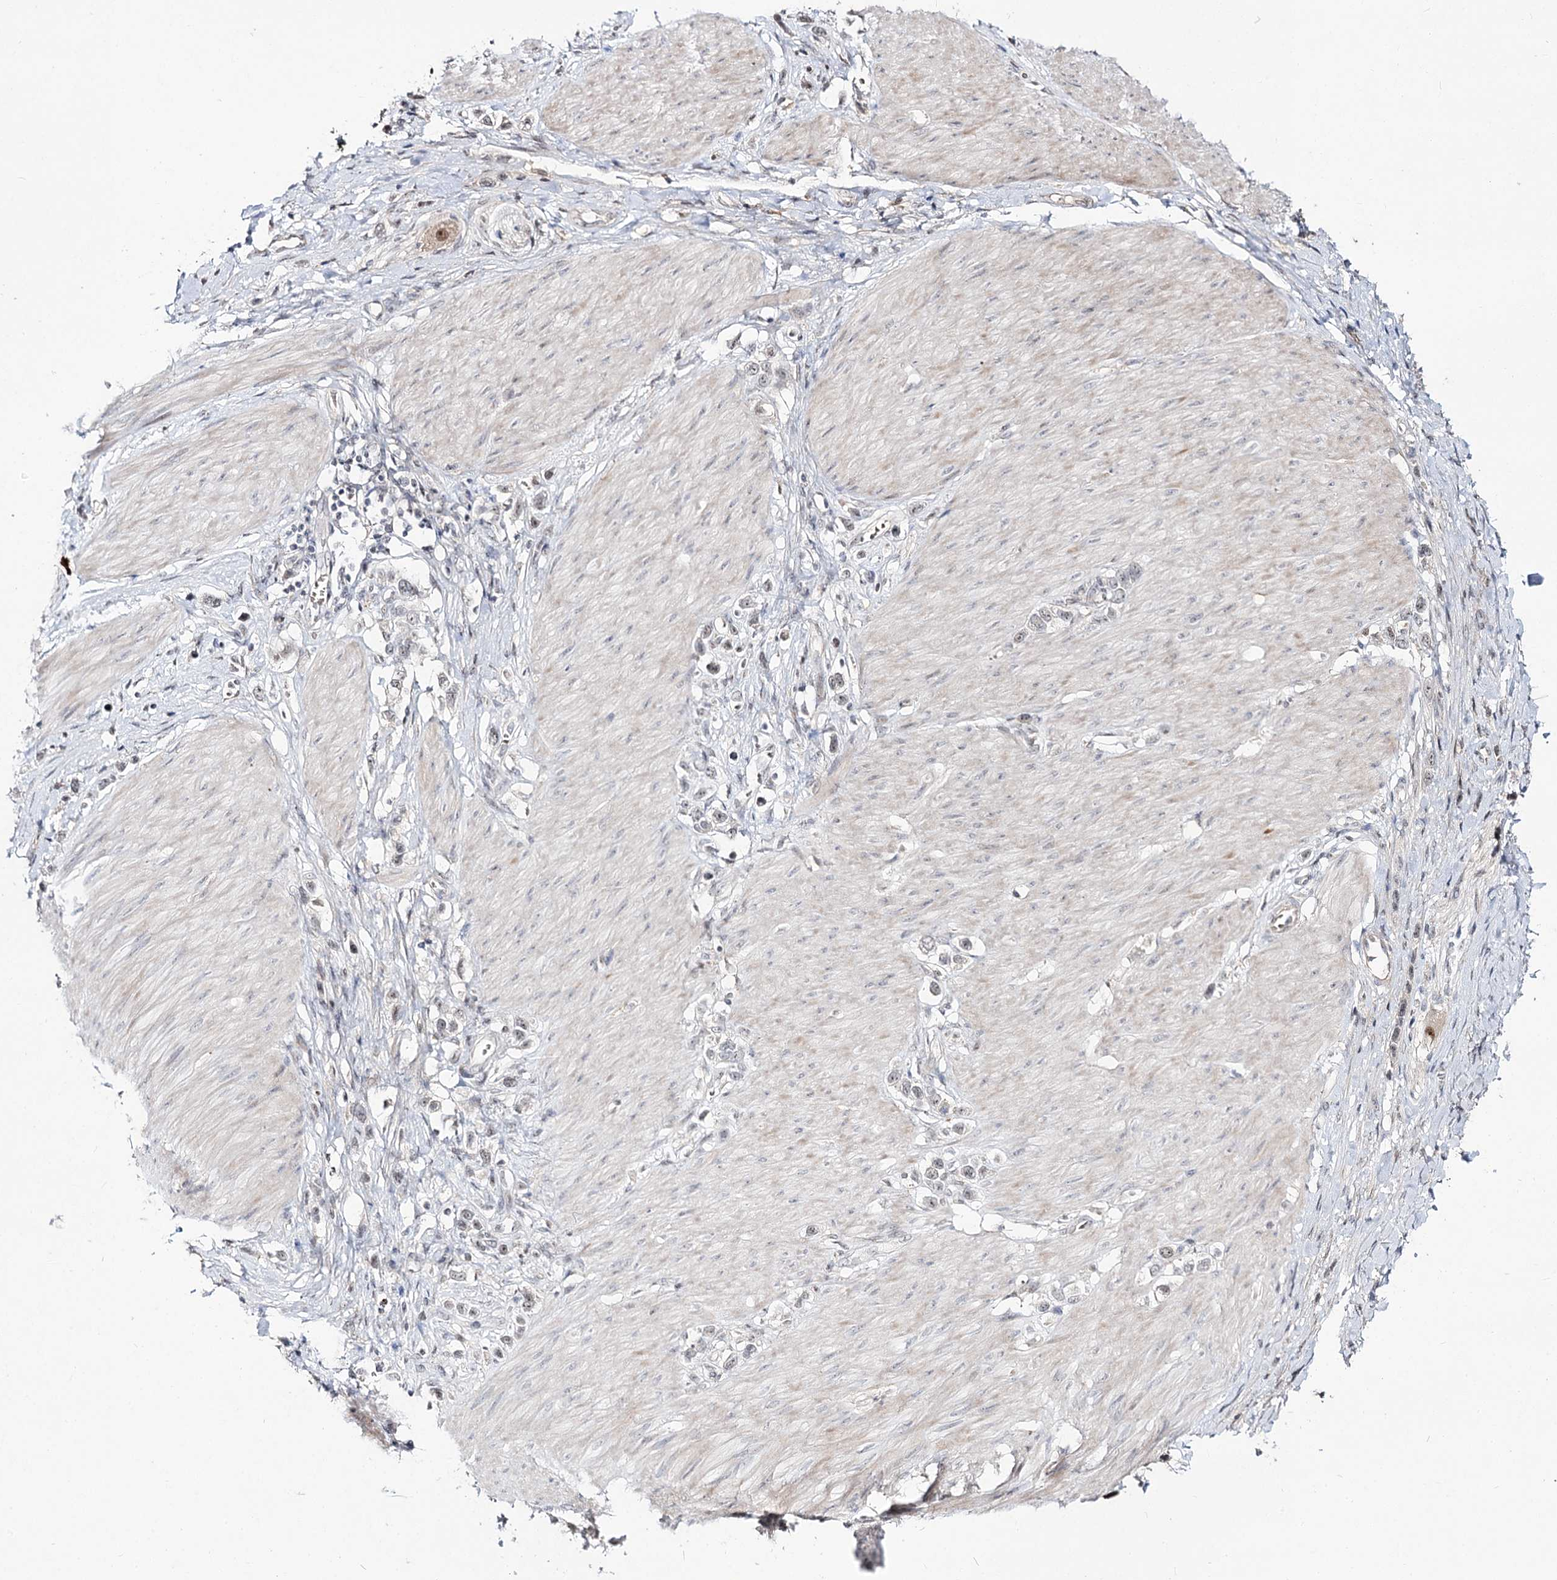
{"staining": {"intensity": "weak", "quantity": "<25%", "location": "nuclear"}, "tissue": "stomach cancer", "cell_type": "Tumor cells", "image_type": "cancer", "snomed": [{"axis": "morphology", "description": "Normal tissue, NOS"}, {"axis": "morphology", "description": "Adenocarcinoma, NOS"}, {"axis": "topography", "description": "Stomach, upper"}, {"axis": "topography", "description": "Stomach"}], "caption": "This is an IHC micrograph of human stomach adenocarcinoma. There is no expression in tumor cells.", "gene": "RRP9", "patient": {"sex": "female", "age": 65}}